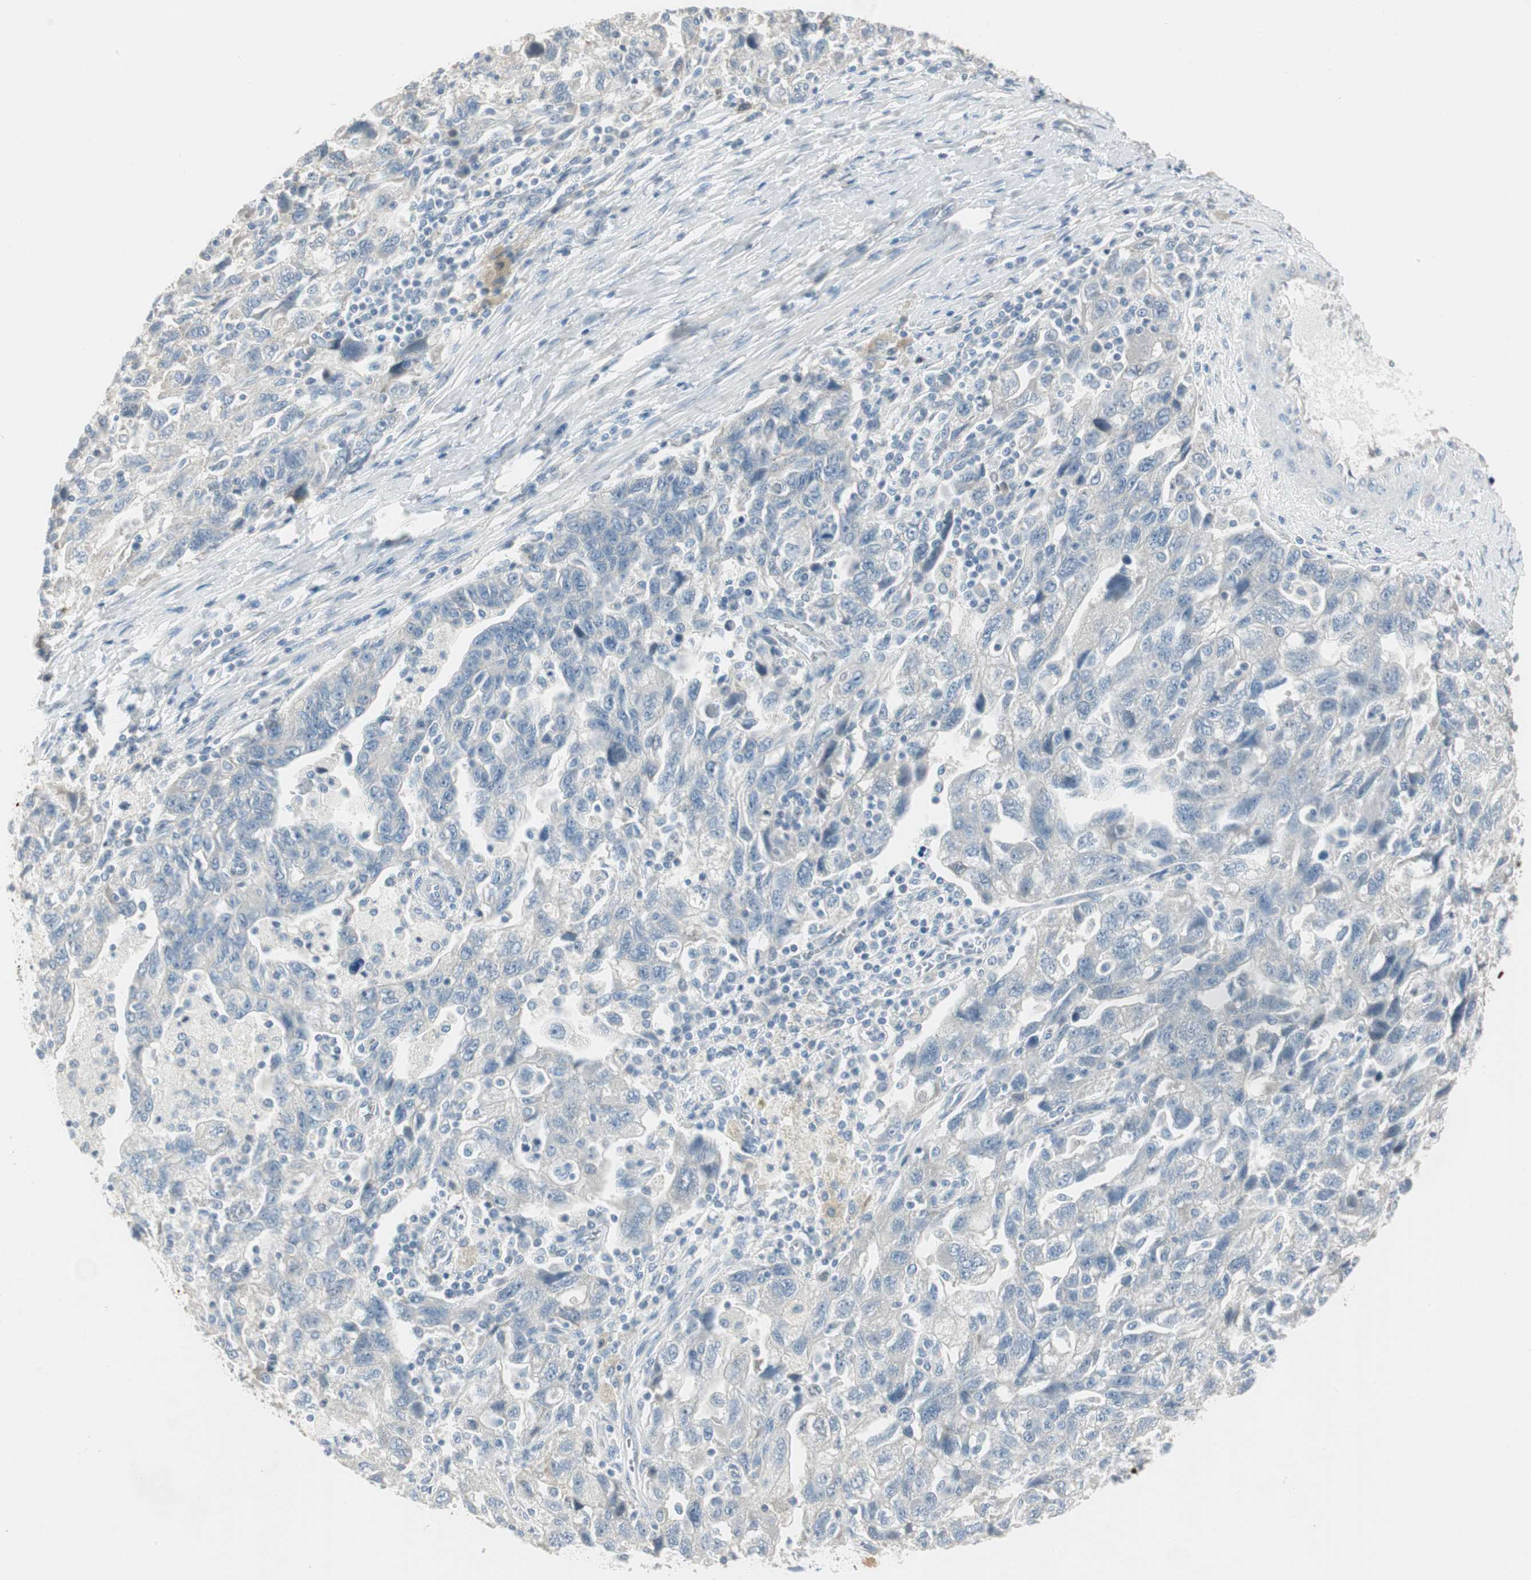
{"staining": {"intensity": "negative", "quantity": "none", "location": "none"}, "tissue": "ovarian cancer", "cell_type": "Tumor cells", "image_type": "cancer", "snomed": [{"axis": "morphology", "description": "Carcinoma, NOS"}, {"axis": "morphology", "description": "Cystadenocarcinoma, serous, NOS"}, {"axis": "topography", "description": "Ovary"}], "caption": "Photomicrograph shows no significant protein positivity in tumor cells of serous cystadenocarcinoma (ovarian).", "gene": "SPINK4", "patient": {"sex": "female", "age": 69}}